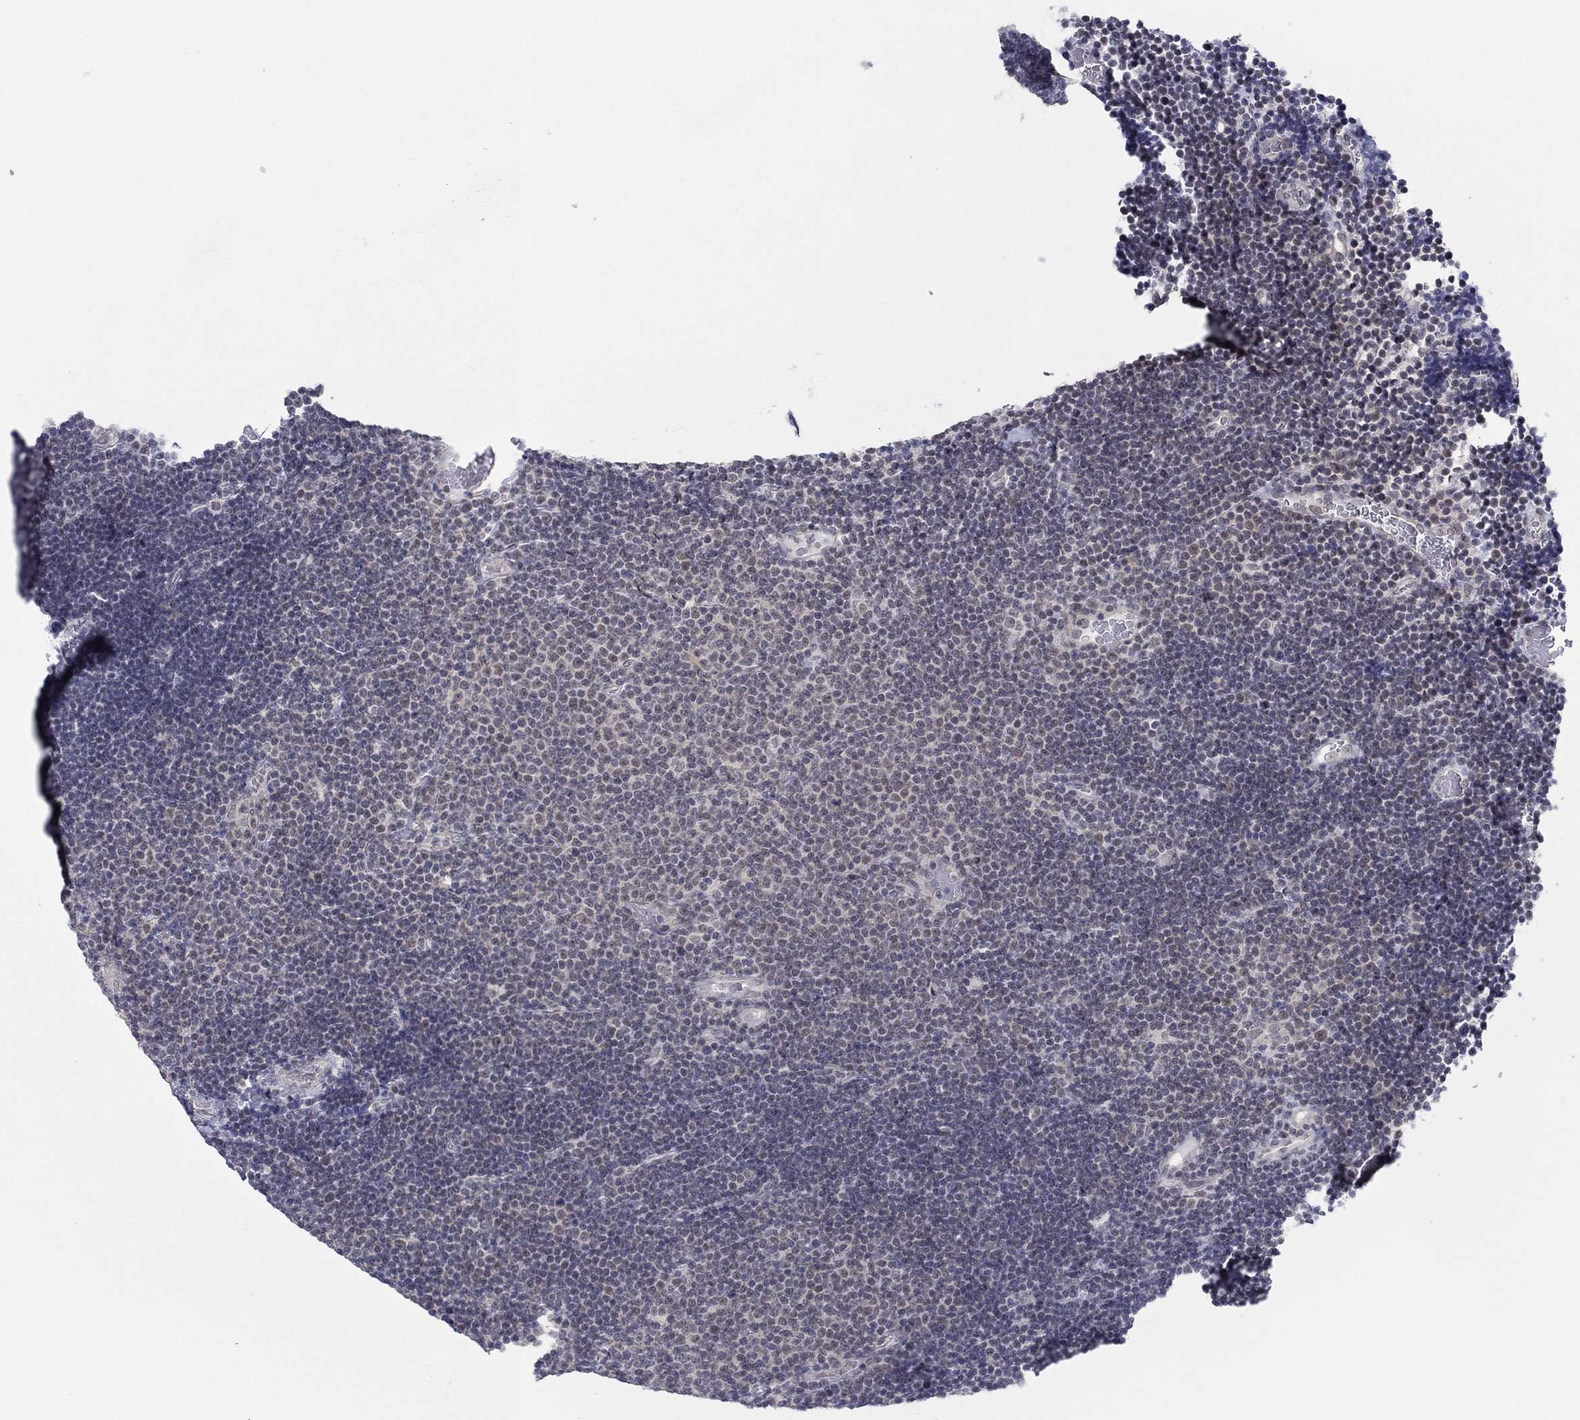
{"staining": {"intensity": "negative", "quantity": "none", "location": "none"}, "tissue": "lymphoma", "cell_type": "Tumor cells", "image_type": "cancer", "snomed": [{"axis": "morphology", "description": "Malignant lymphoma, non-Hodgkin's type, Low grade"}, {"axis": "topography", "description": "Brain"}], "caption": "Tumor cells are negative for protein expression in human lymphoma.", "gene": "SLC22A2", "patient": {"sex": "female", "age": 66}}